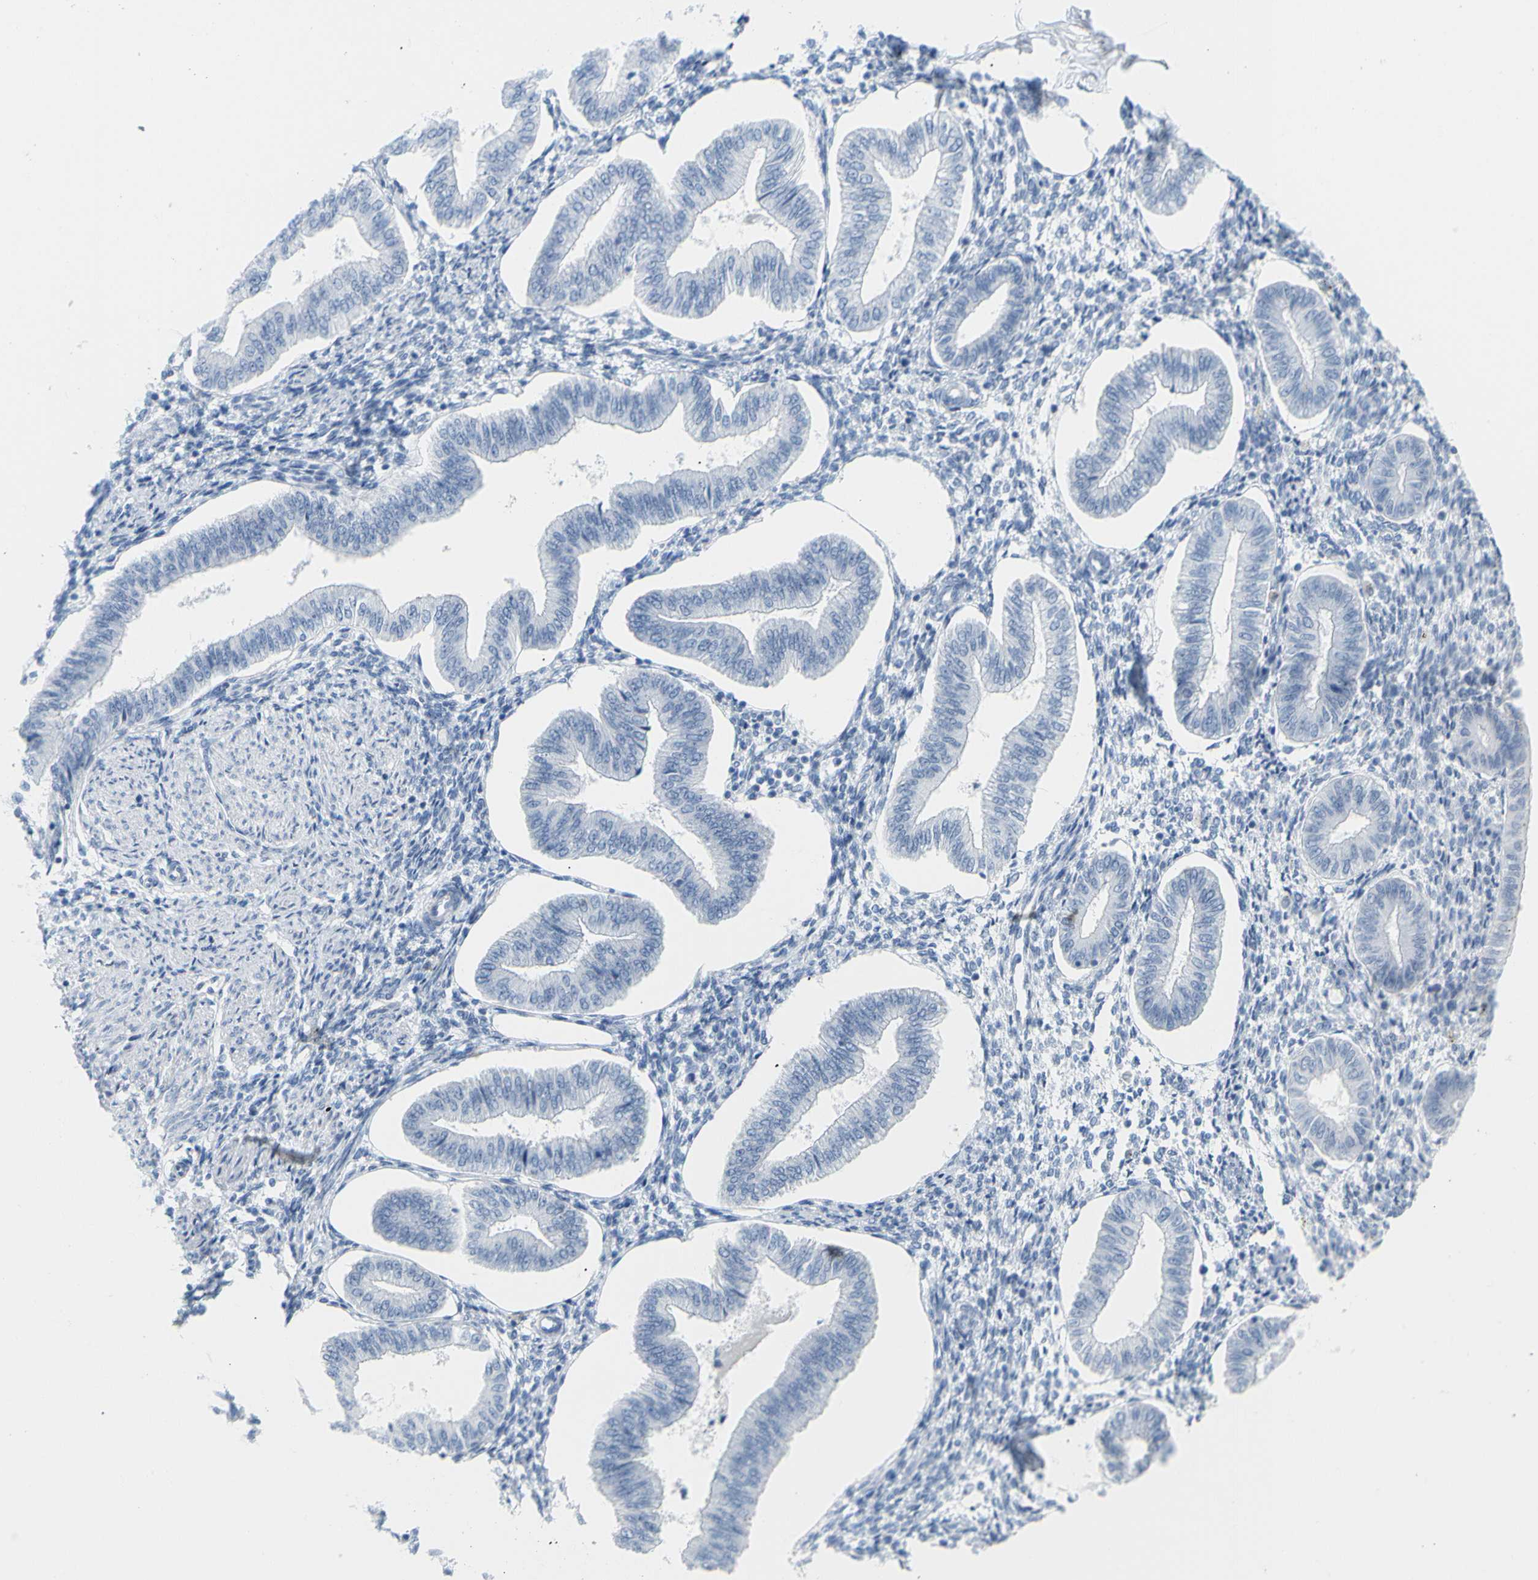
{"staining": {"intensity": "negative", "quantity": "none", "location": "none"}, "tissue": "endometrium", "cell_type": "Cells in endometrial stroma", "image_type": "normal", "snomed": [{"axis": "morphology", "description": "Normal tissue, NOS"}, {"axis": "topography", "description": "Endometrium"}], "caption": "Endometrium stained for a protein using immunohistochemistry exhibits no positivity cells in endometrial stroma.", "gene": "OPN1SW", "patient": {"sex": "female", "age": 50}}